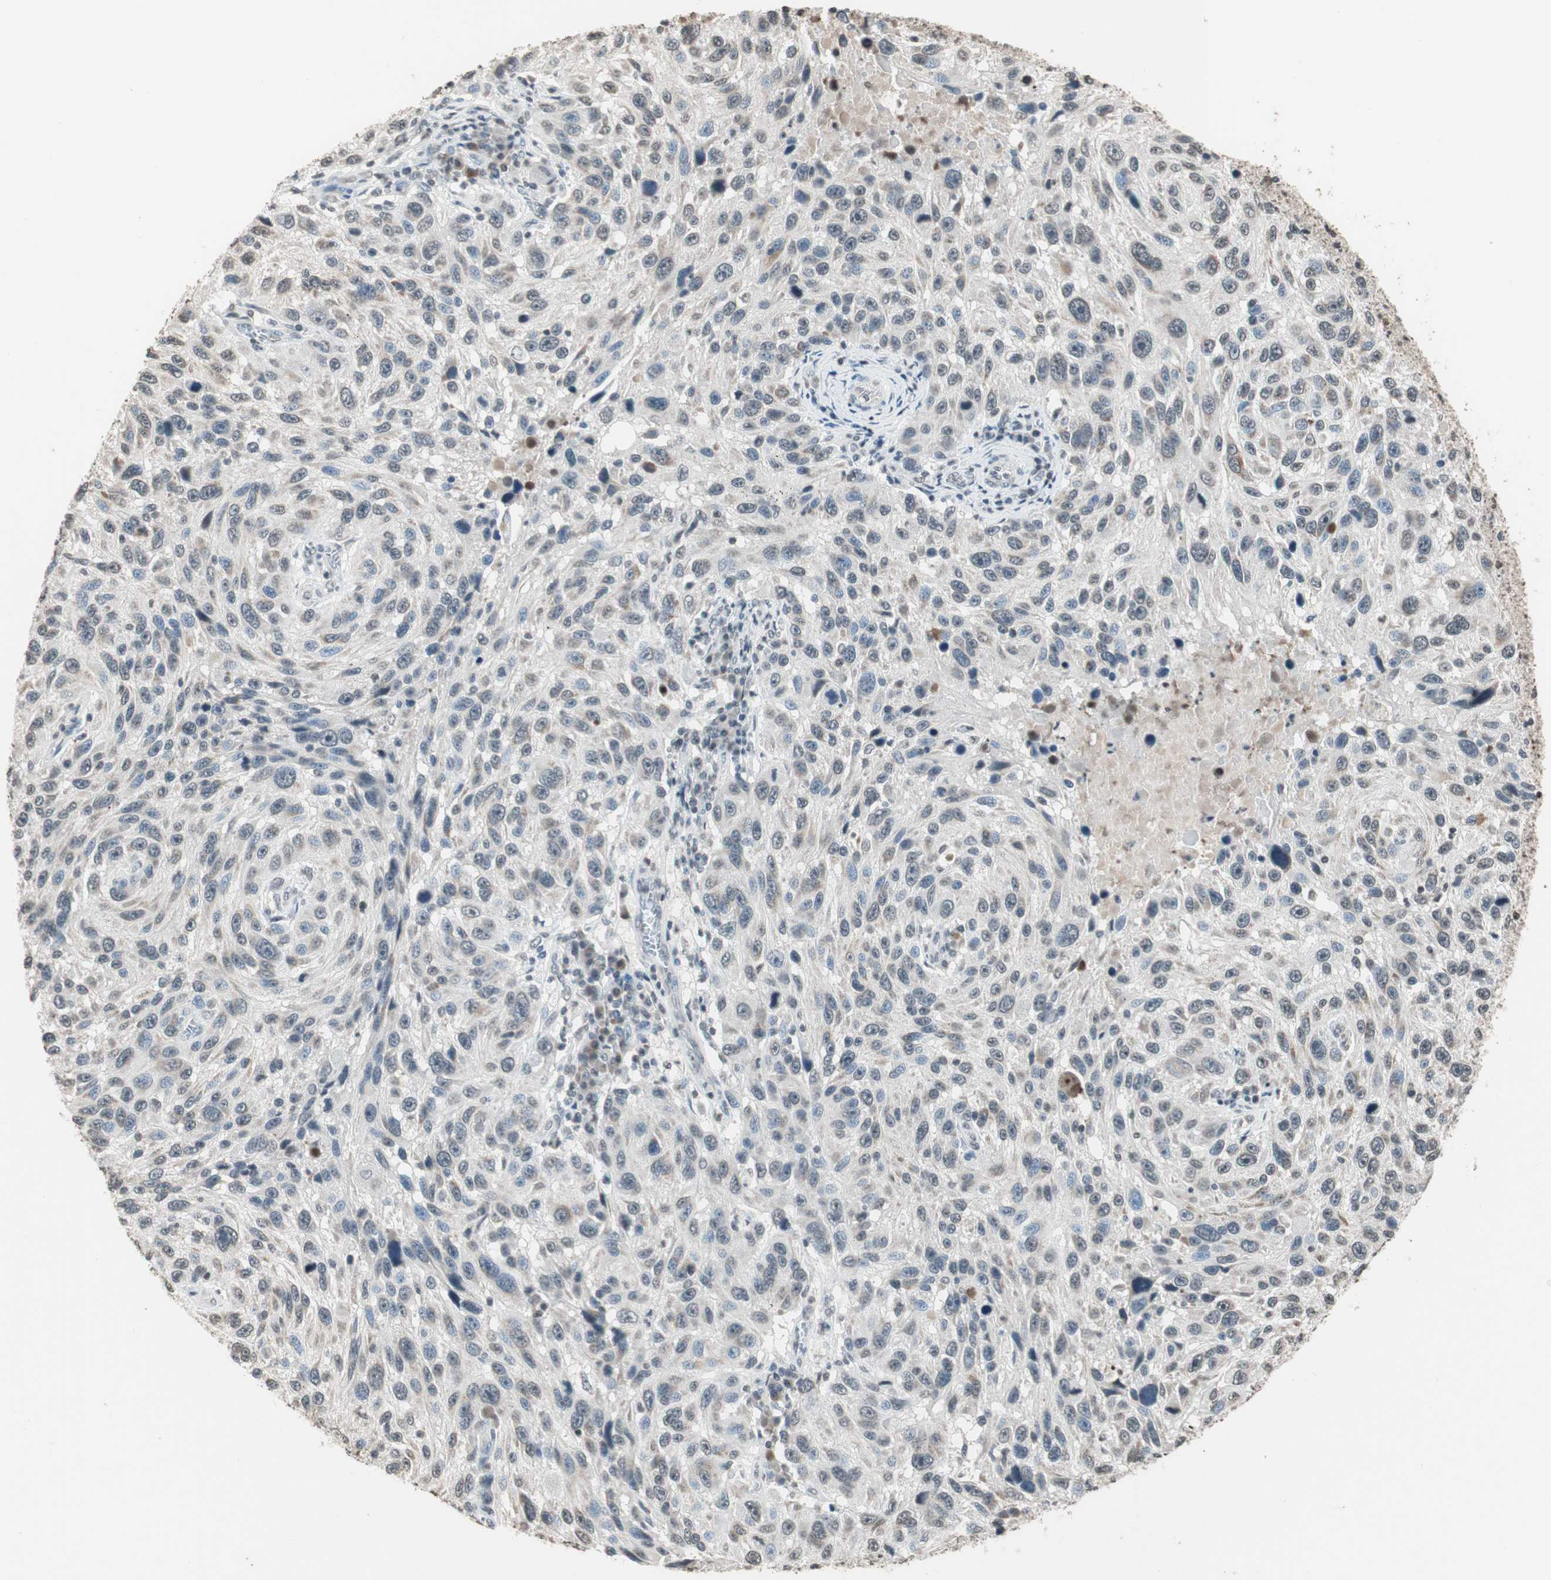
{"staining": {"intensity": "weak", "quantity": "<25%", "location": "cytoplasmic/membranous,nuclear"}, "tissue": "melanoma", "cell_type": "Tumor cells", "image_type": "cancer", "snomed": [{"axis": "morphology", "description": "Malignant melanoma, NOS"}, {"axis": "topography", "description": "Skin"}], "caption": "This photomicrograph is of malignant melanoma stained with immunohistochemistry to label a protein in brown with the nuclei are counter-stained blue. There is no staining in tumor cells.", "gene": "PRELID1", "patient": {"sex": "male", "age": 53}}